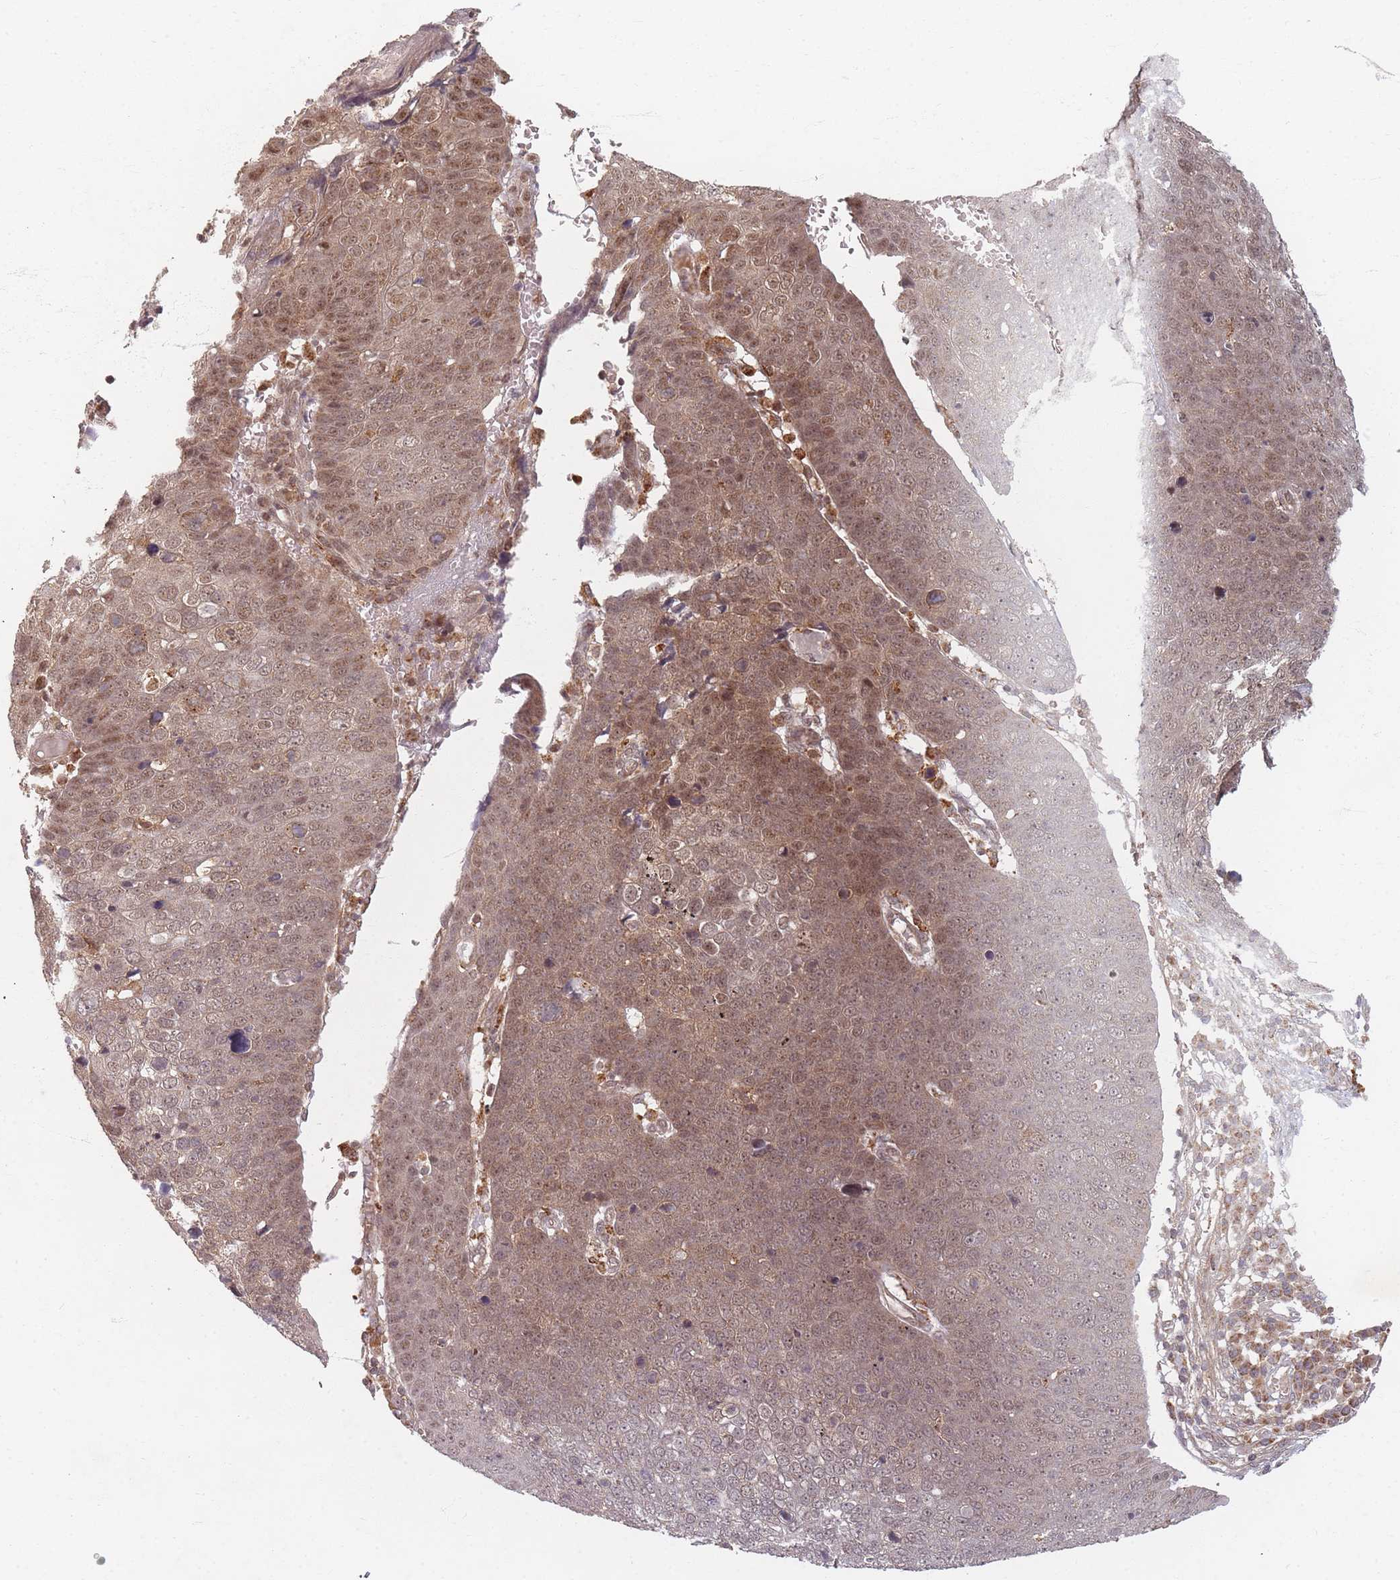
{"staining": {"intensity": "moderate", "quantity": ">75%", "location": "cytoplasmic/membranous,nuclear"}, "tissue": "skin cancer", "cell_type": "Tumor cells", "image_type": "cancer", "snomed": [{"axis": "morphology", "description": "Squamous cell carcinoma, NOS"}, {"axis": "topography", "description": "Skin"}], "caption": "There is medium levels of moderate cytoplasmic/membranous and nuclear expression in tumor cells of skin squamous cell carcinoma, as demonstrated by immunohistochemical staining (brown color).", "gene": "RADX", "patient": {"sex": "male", "age": 71}}